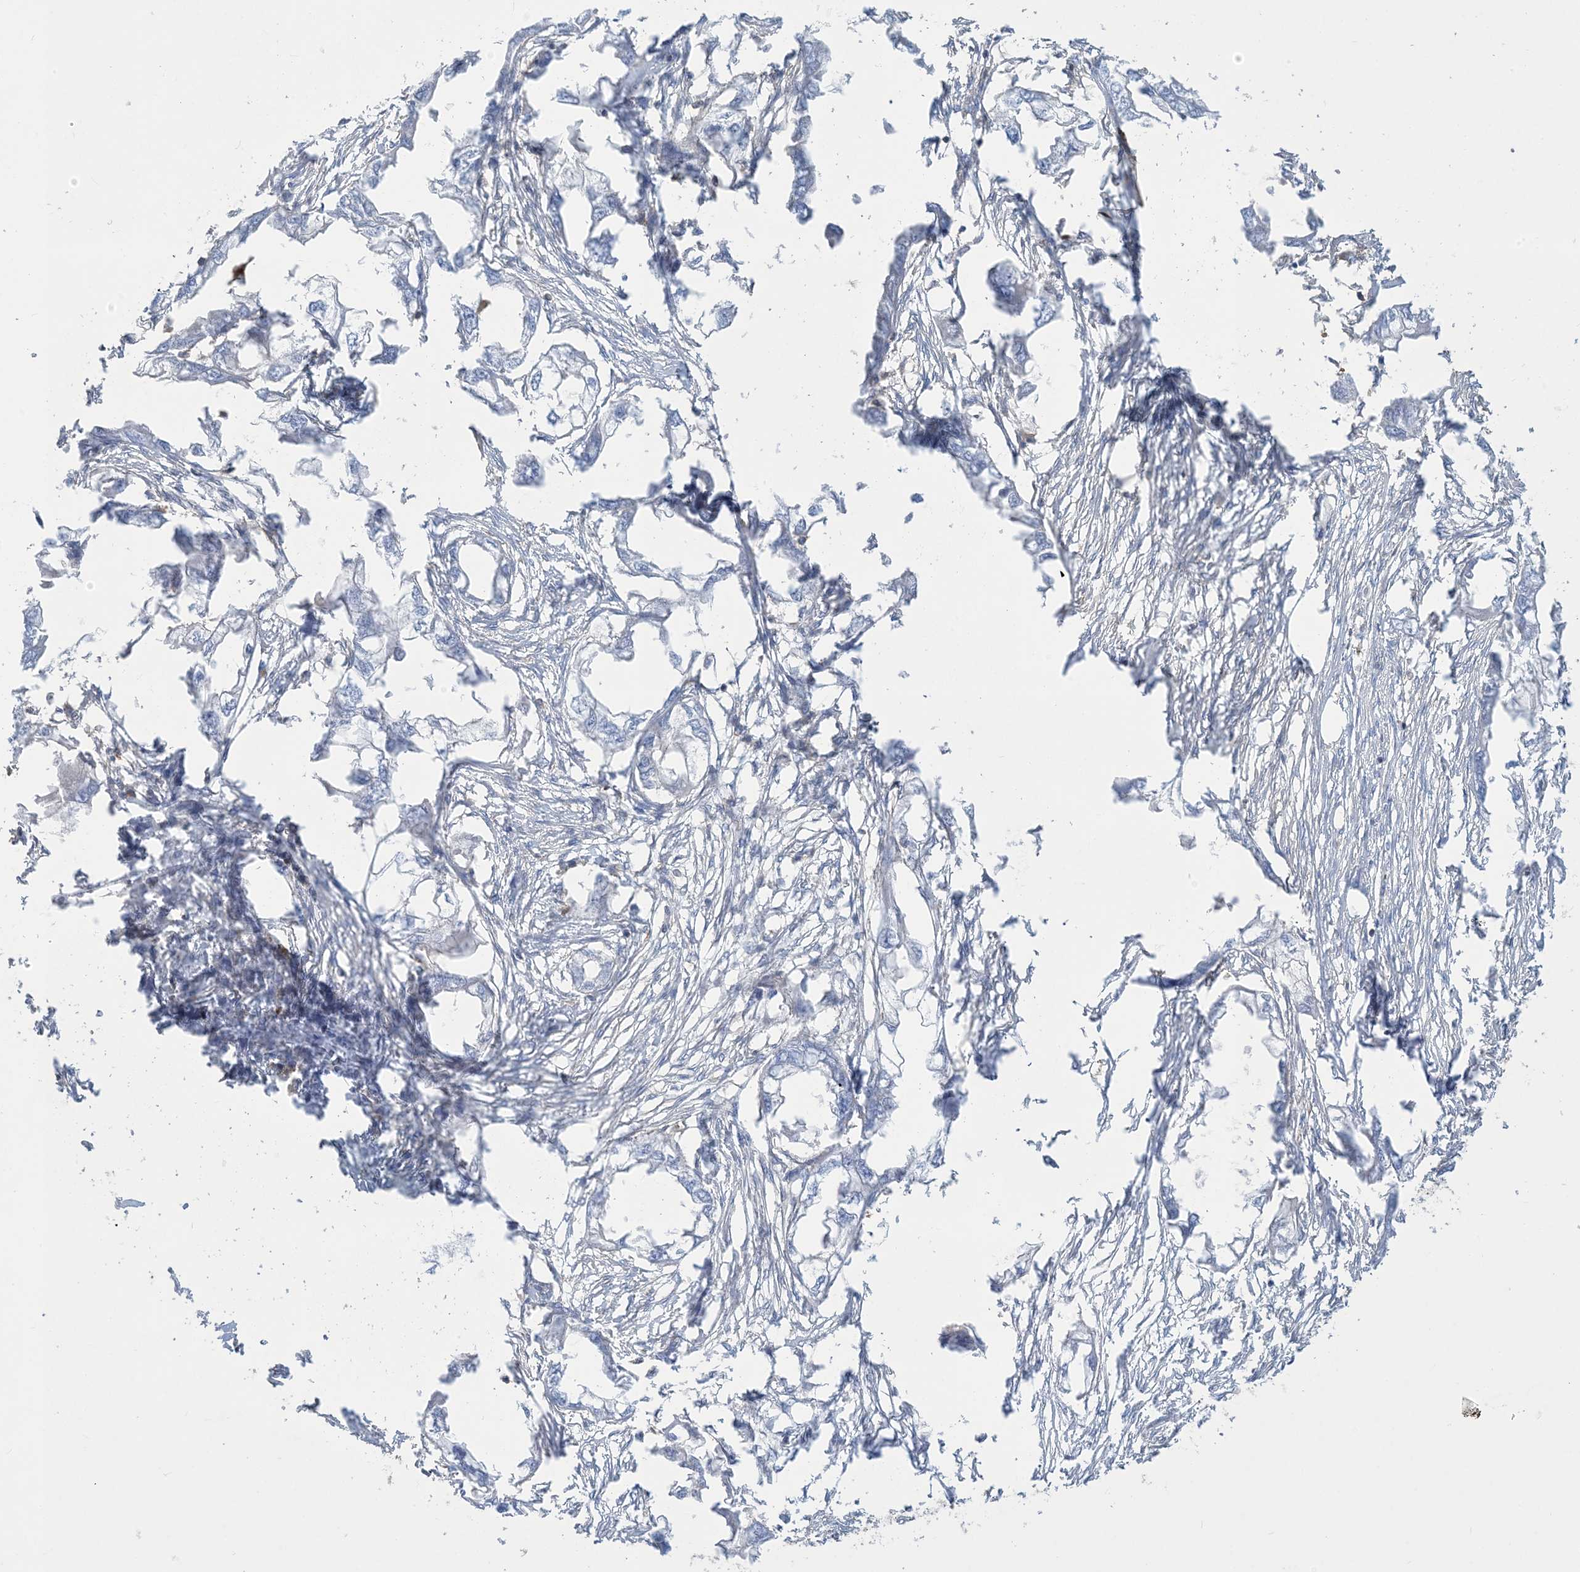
{"staining": {"intensity": "negative", "quantity": "none", "location": "none"}, "tissue": "endometrial cancer", "cell_type": "Tumor cells", "image_type": "cancer", "snomed": [{"axis": "morphology", "description": "Adenocarcinoma, NOS"}, {"axis": "morphology", "description": "Adenocarcinoma, metastatic, NOS"}, {"axis": "topography", "description": "Adipose tissue"}, {"axis": "topography", "description": "Endometrium"}], "caption": "Tumor cells show no significant expression in metastatic adenocarcinoma (endometrial).", "gene": "GTF3C2", "patient": {"sex": "female", "age": 67}}